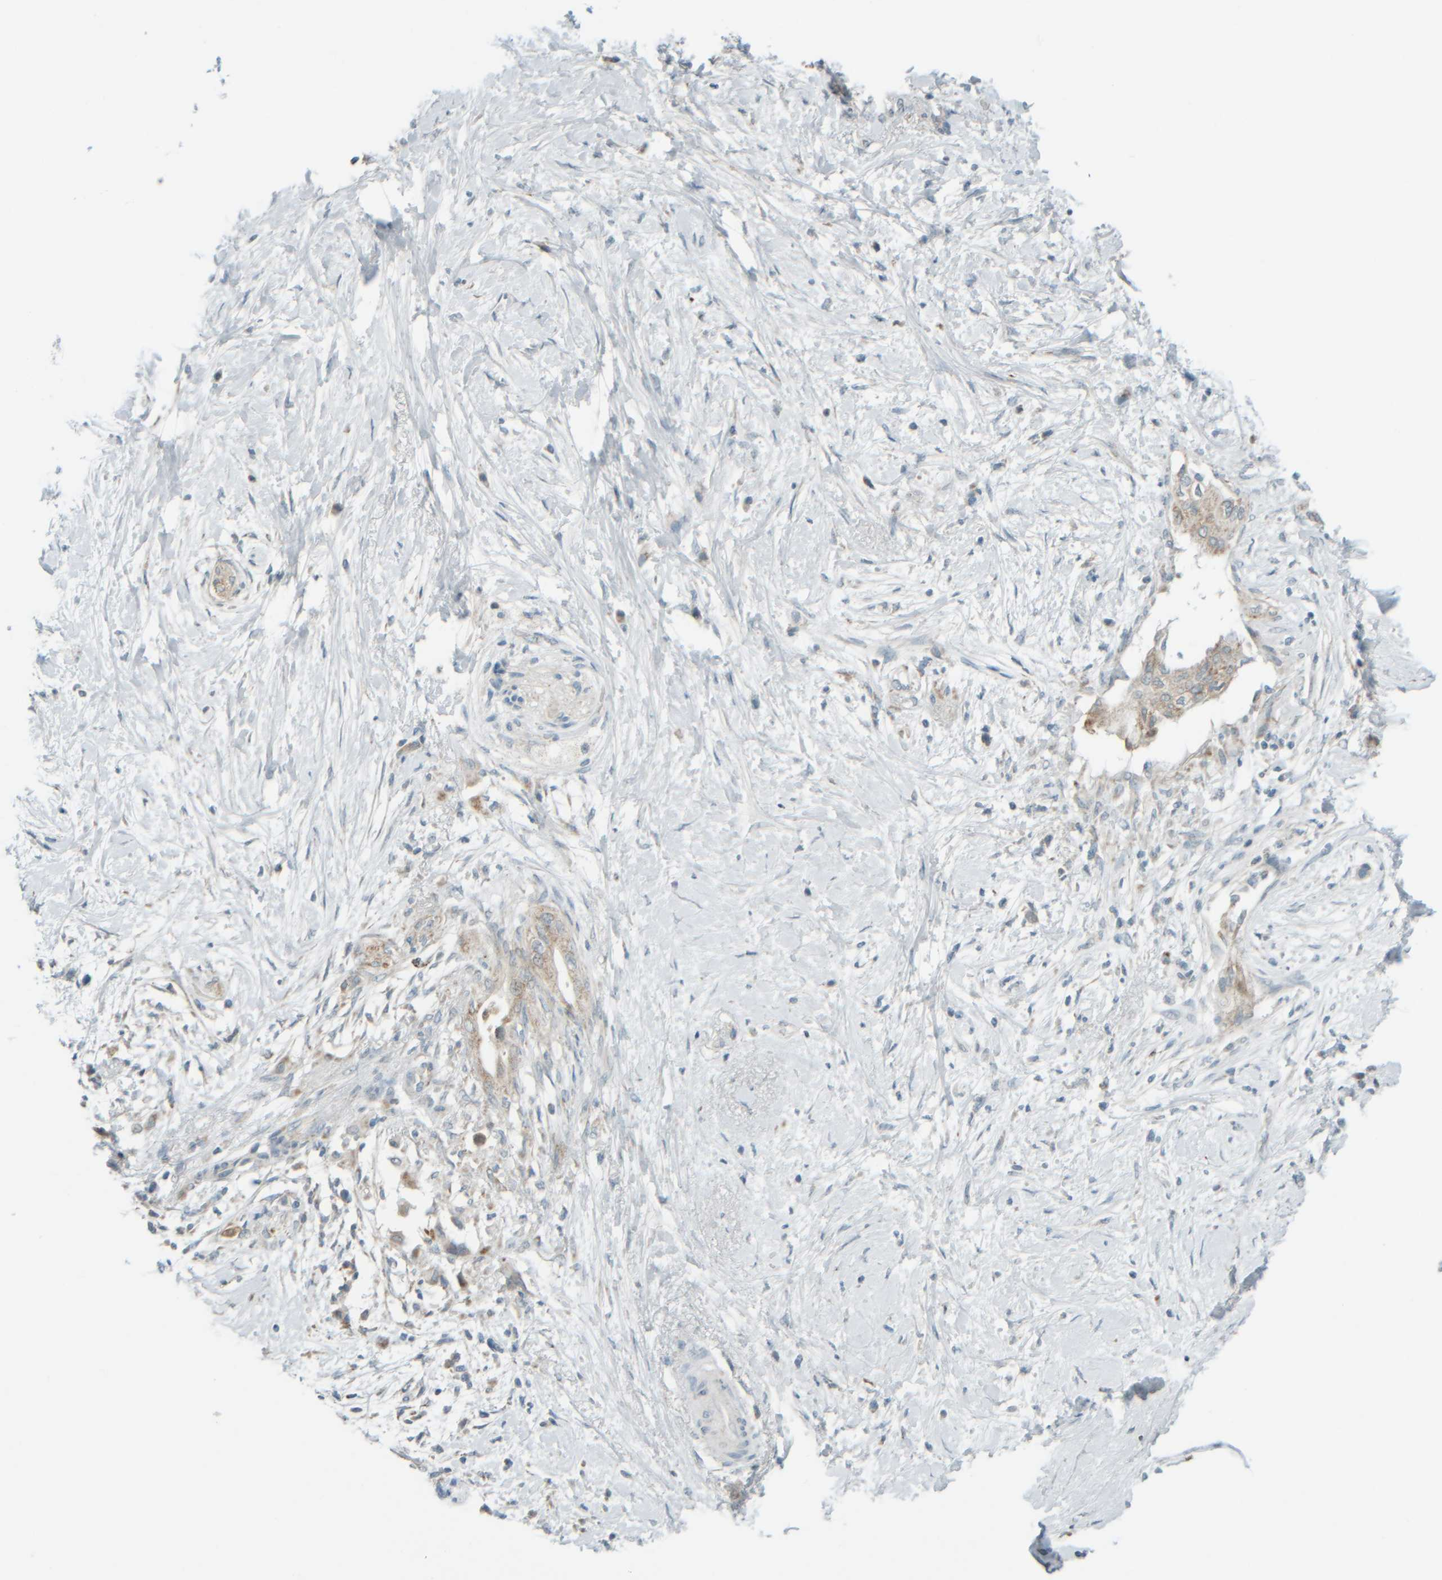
{"staining": {"intensity": "weak", "quantity": "25%-75%", "location": "cytoplasmic/membranous"}, "tissue": "pancreatic cancer", "cell_type": "Tumor cells", "image_type": "cancer", "snomed": [{"axis": "morphology", "description": "Normal tissue, NOS"}, {"axis": "morphology", "description": "Adenocarcinoma, NOS"}, {"axis": "topography", "description": "Pancreas"}, {"axis": "topography", "description": "Duodenum"}], "caption": "Pancreatic adenocarcinoma was stained to show a protein in brown. There is low levels of weak cytoplasmic/membranous staining in approximately 25%-75% of tumor cells. The staining was performed using DAB, with brown indicating positive protein expression. Nuclei are stained blue with hematoxylin.", "gene": "PTGES3L-AARSD1", "patient": {"sex": "female", "age": 60}}